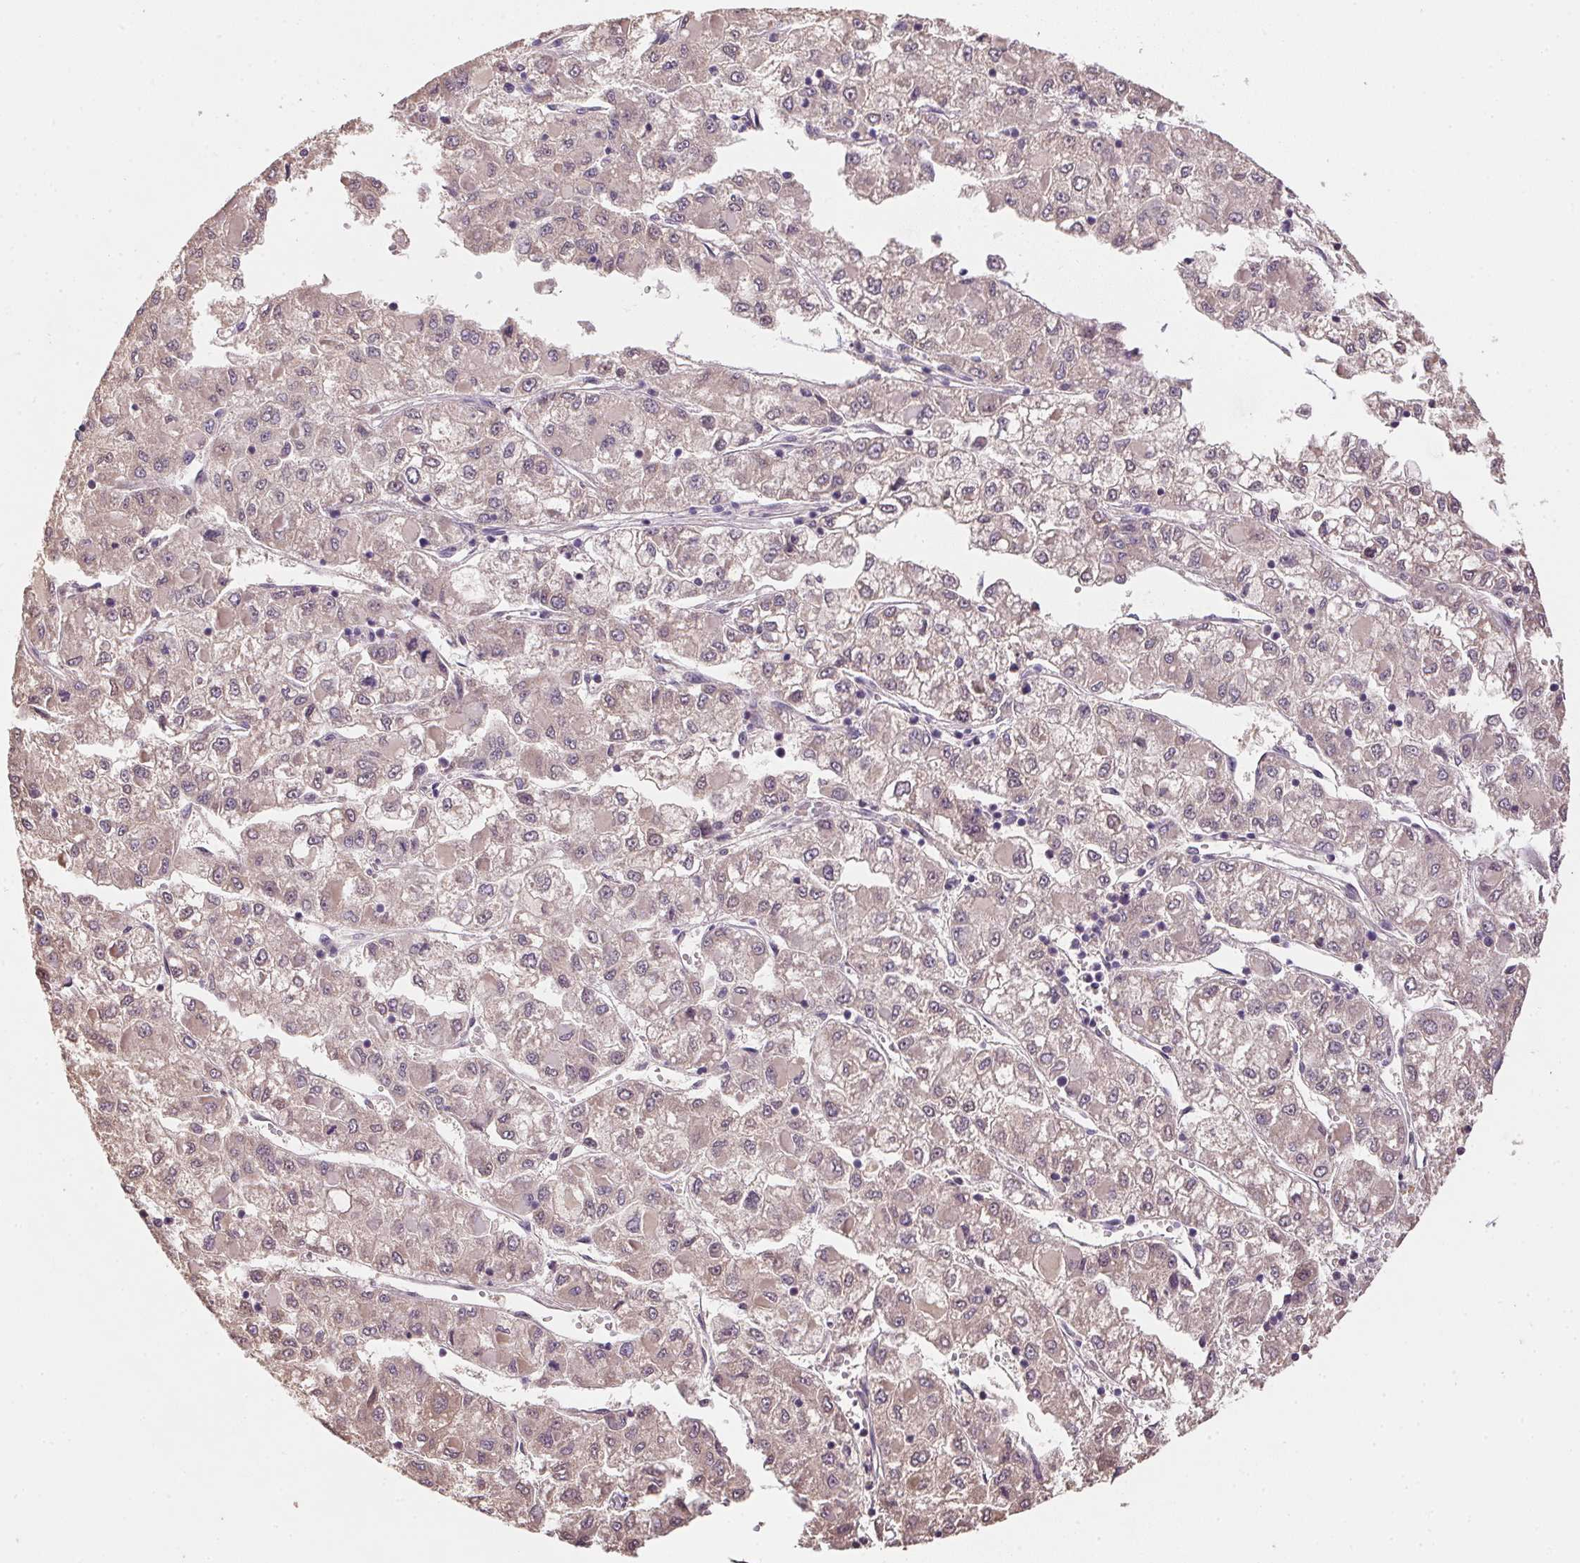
{"staining": {"intensity": "weak", "quantity": "<25%", "location": "cytoplasmic/membranous"}, "tissue": "liver cancer", "cell_type": "Tumor cells", "image_type": "cancer", "snomed": [{"axis": "morphology", "description": "Carcinoma, Hepatocellular, NOS"}, {"axis": "topography", "description": "Liver"}], "caption": "High power microscopy histopathology image of an immunohistochemistry (IHC) image of liver cancer (hepatocellular carcinoma), revealing no significant expression in tumor cells.", "gene": "ALDH8A1", "patient": {"sex": "male", "age": 40}}